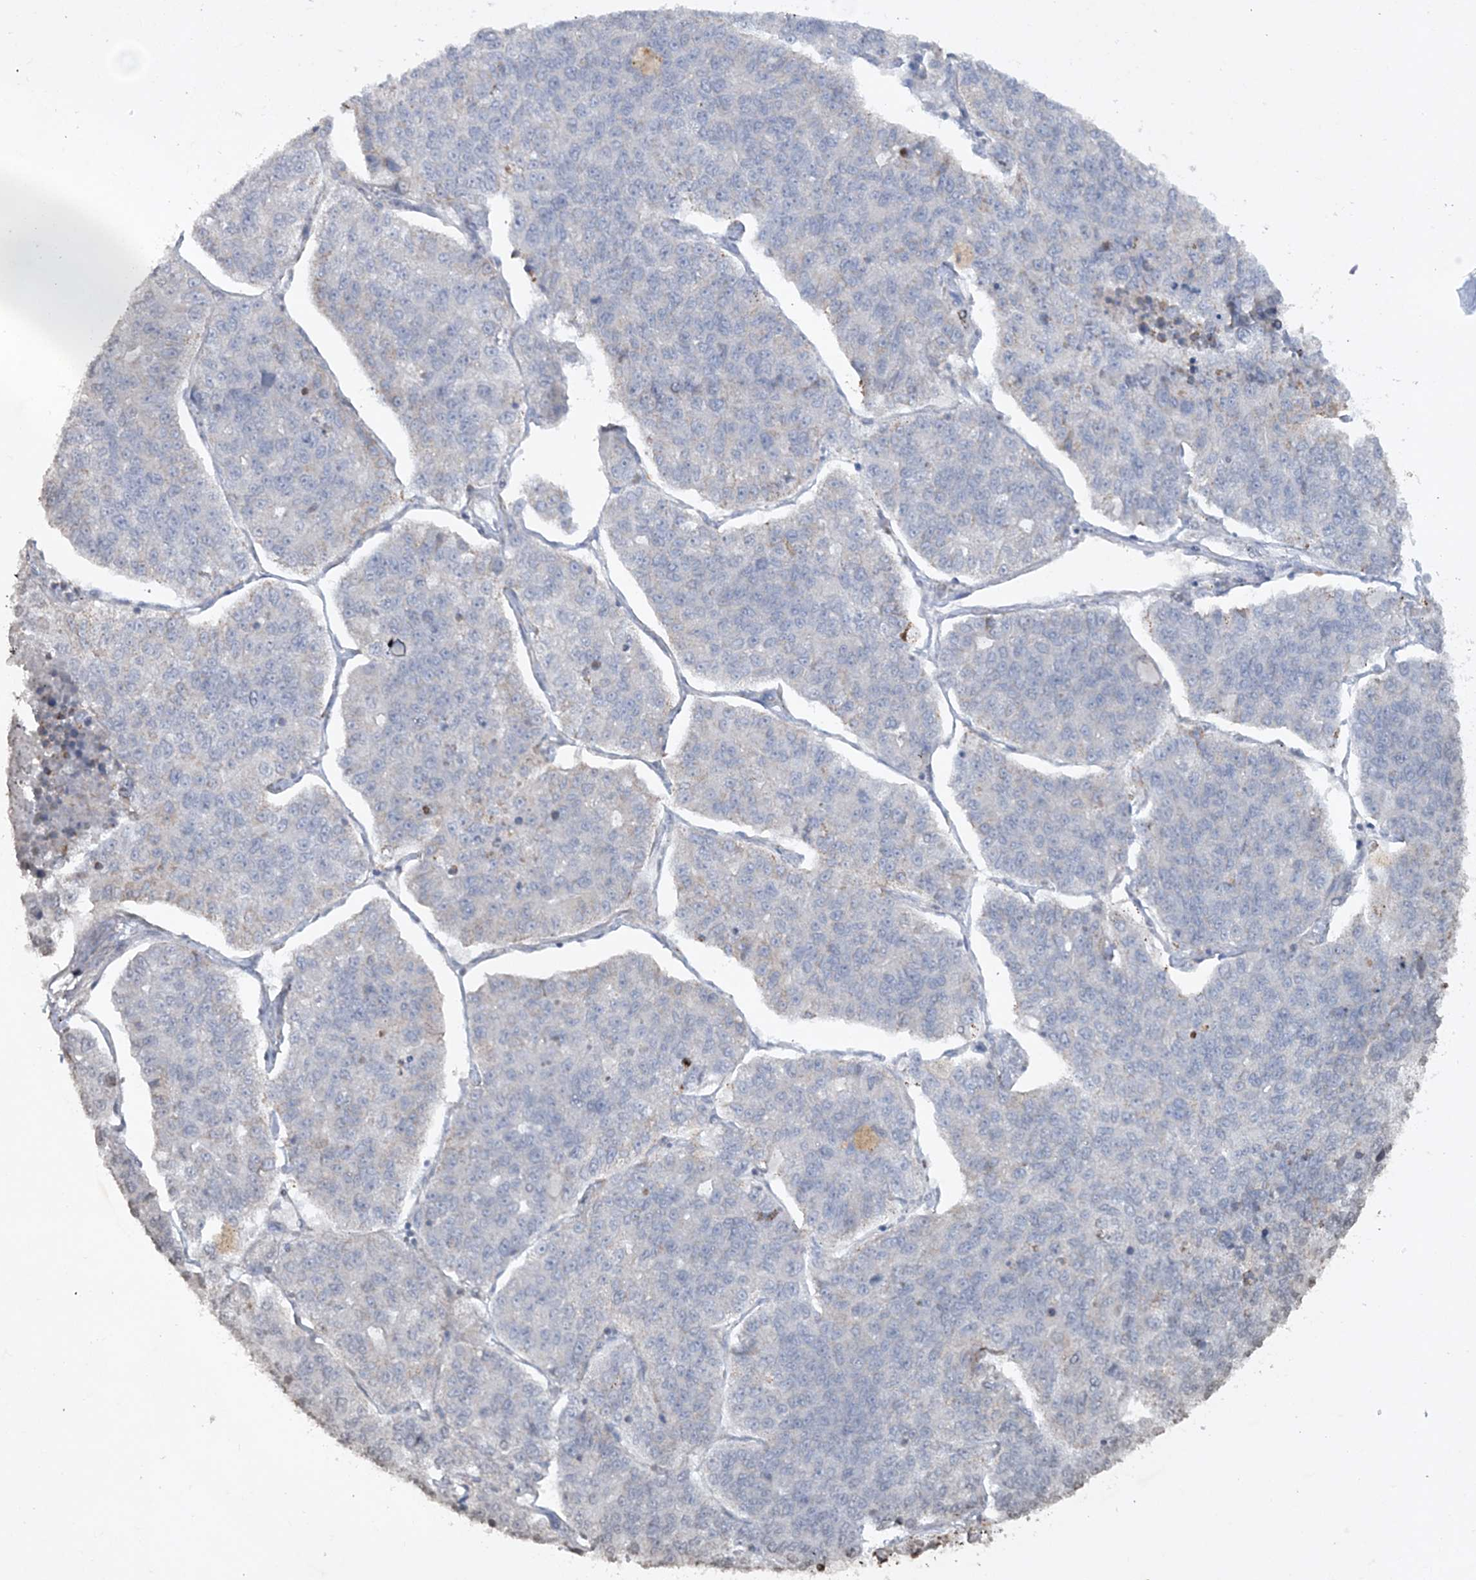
{"staining": {"intensity": "negative", "quantity": "none", "location": "none"}, "tissue": "lung cancer", "cell_type": "Tumor cells", "image_type": "cancer", "snomed": [{"axis": "morphology", "description": "Adenocarcinoma, NOS"}, {"axis": "topography", "description": "Lung"}], "caption": "Human lung adenocarcinoma stained for a protein using immunohistochemistry reveals no expression in tumor cells.", "gene": "TTC7A", "patient": {"sex": "male", "age": 49}}